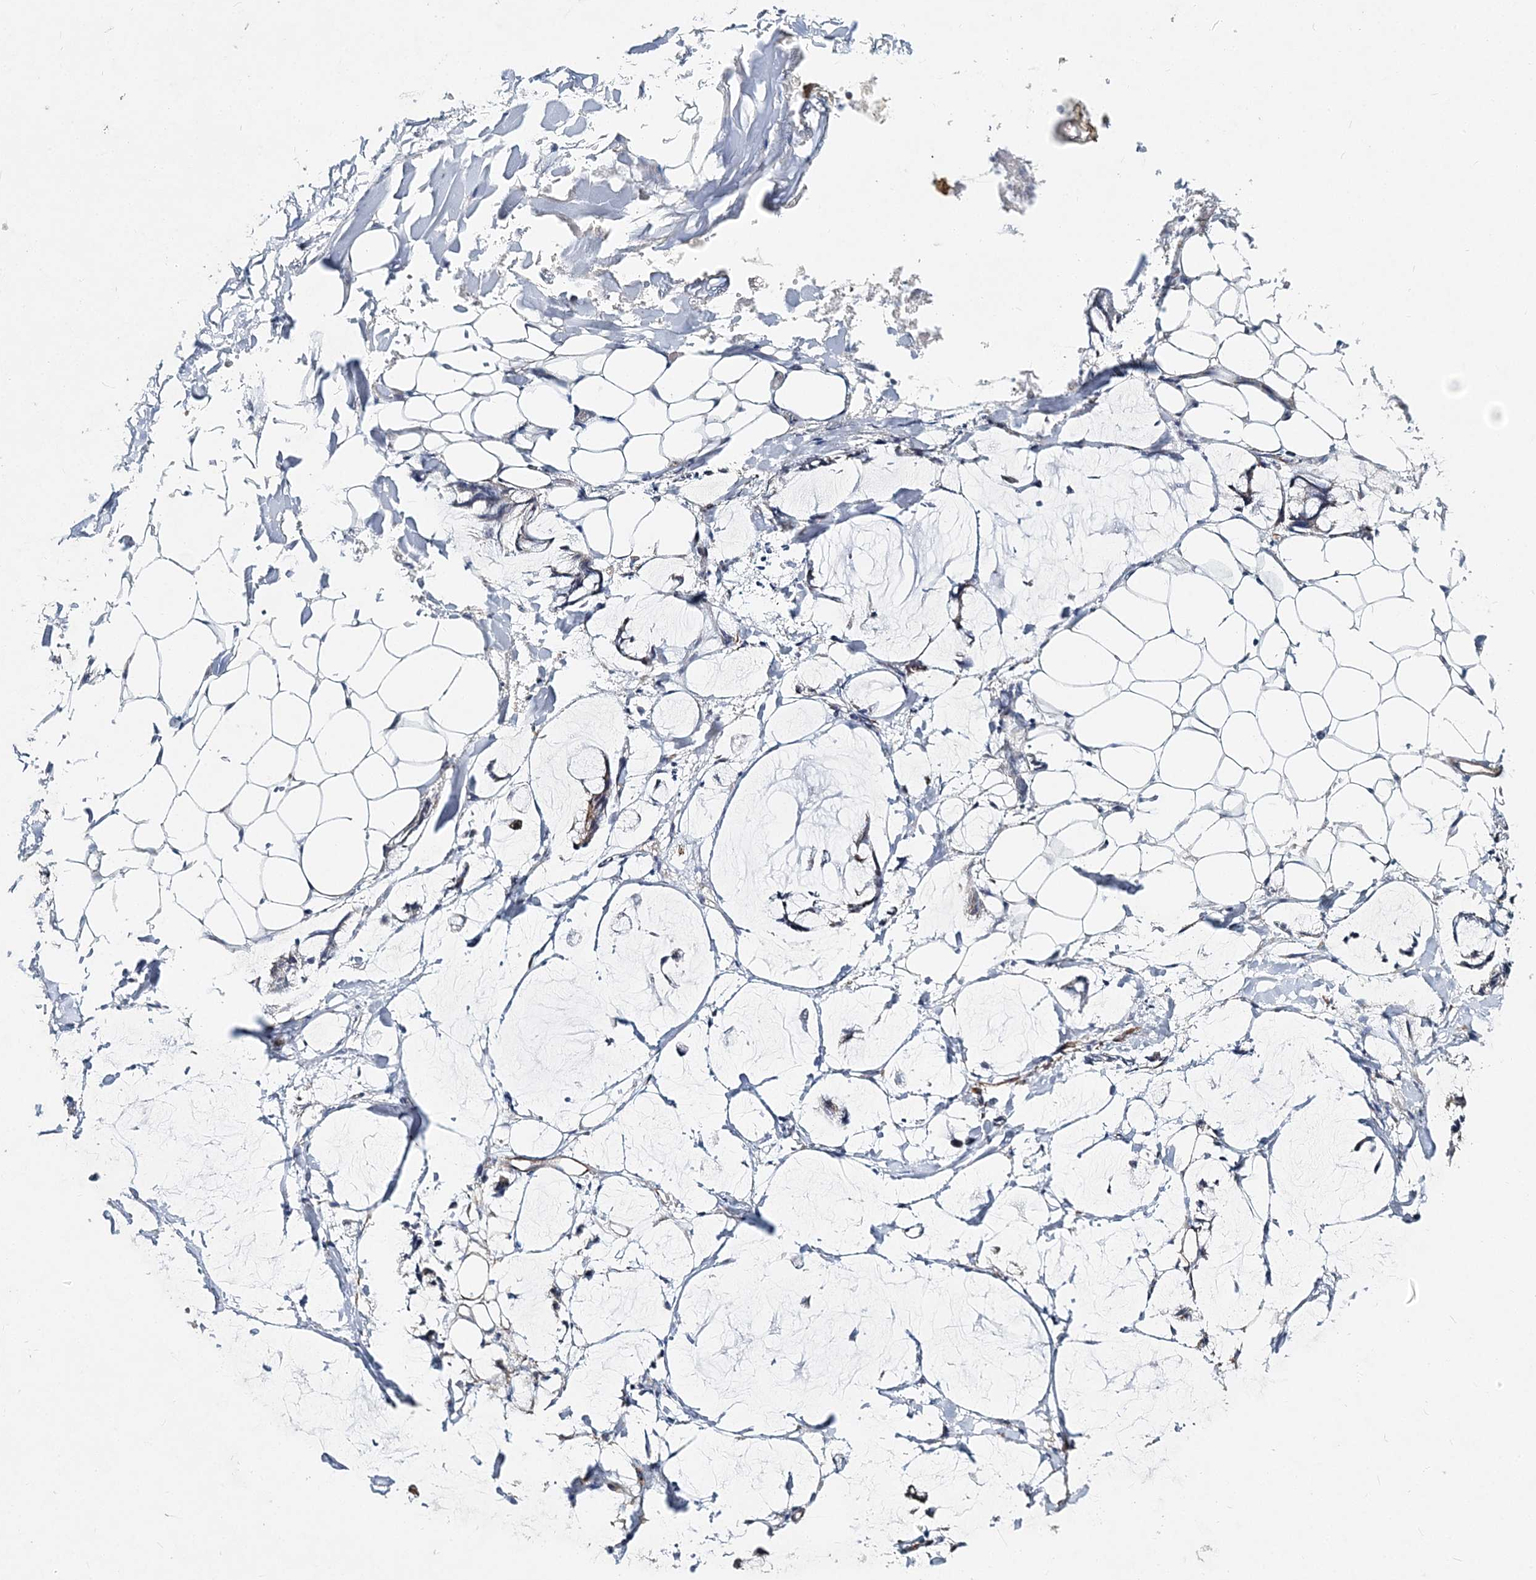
{"staining": {"intensity": "negative", "quantity": "none", "location": "none"}, "tissue": "adipose tissue", "cell_type": "Adipocytes", "image_type": "normal", "snomed": [{"axis": "morphology", "description": "Normal tissue, NOS"}, {"axis": "morphology", "description": "Adenocarcinoma, NOS"}, {"axis": "topography", "description": "Colon"}, {"axis": "topography", "description": "Peripheral nerve tissue"}], "caption": "Protein analysis of unremarkable adipose tissue displays no significant positivity in adipocytes. The staining was performed using DAB to visualize the protein expression in brown, while the nuclei were stained in blue with hematoxylin (Magnification: 20x).", "gene": "NBAS", "patient": {"sex": "male", "age": 14}}